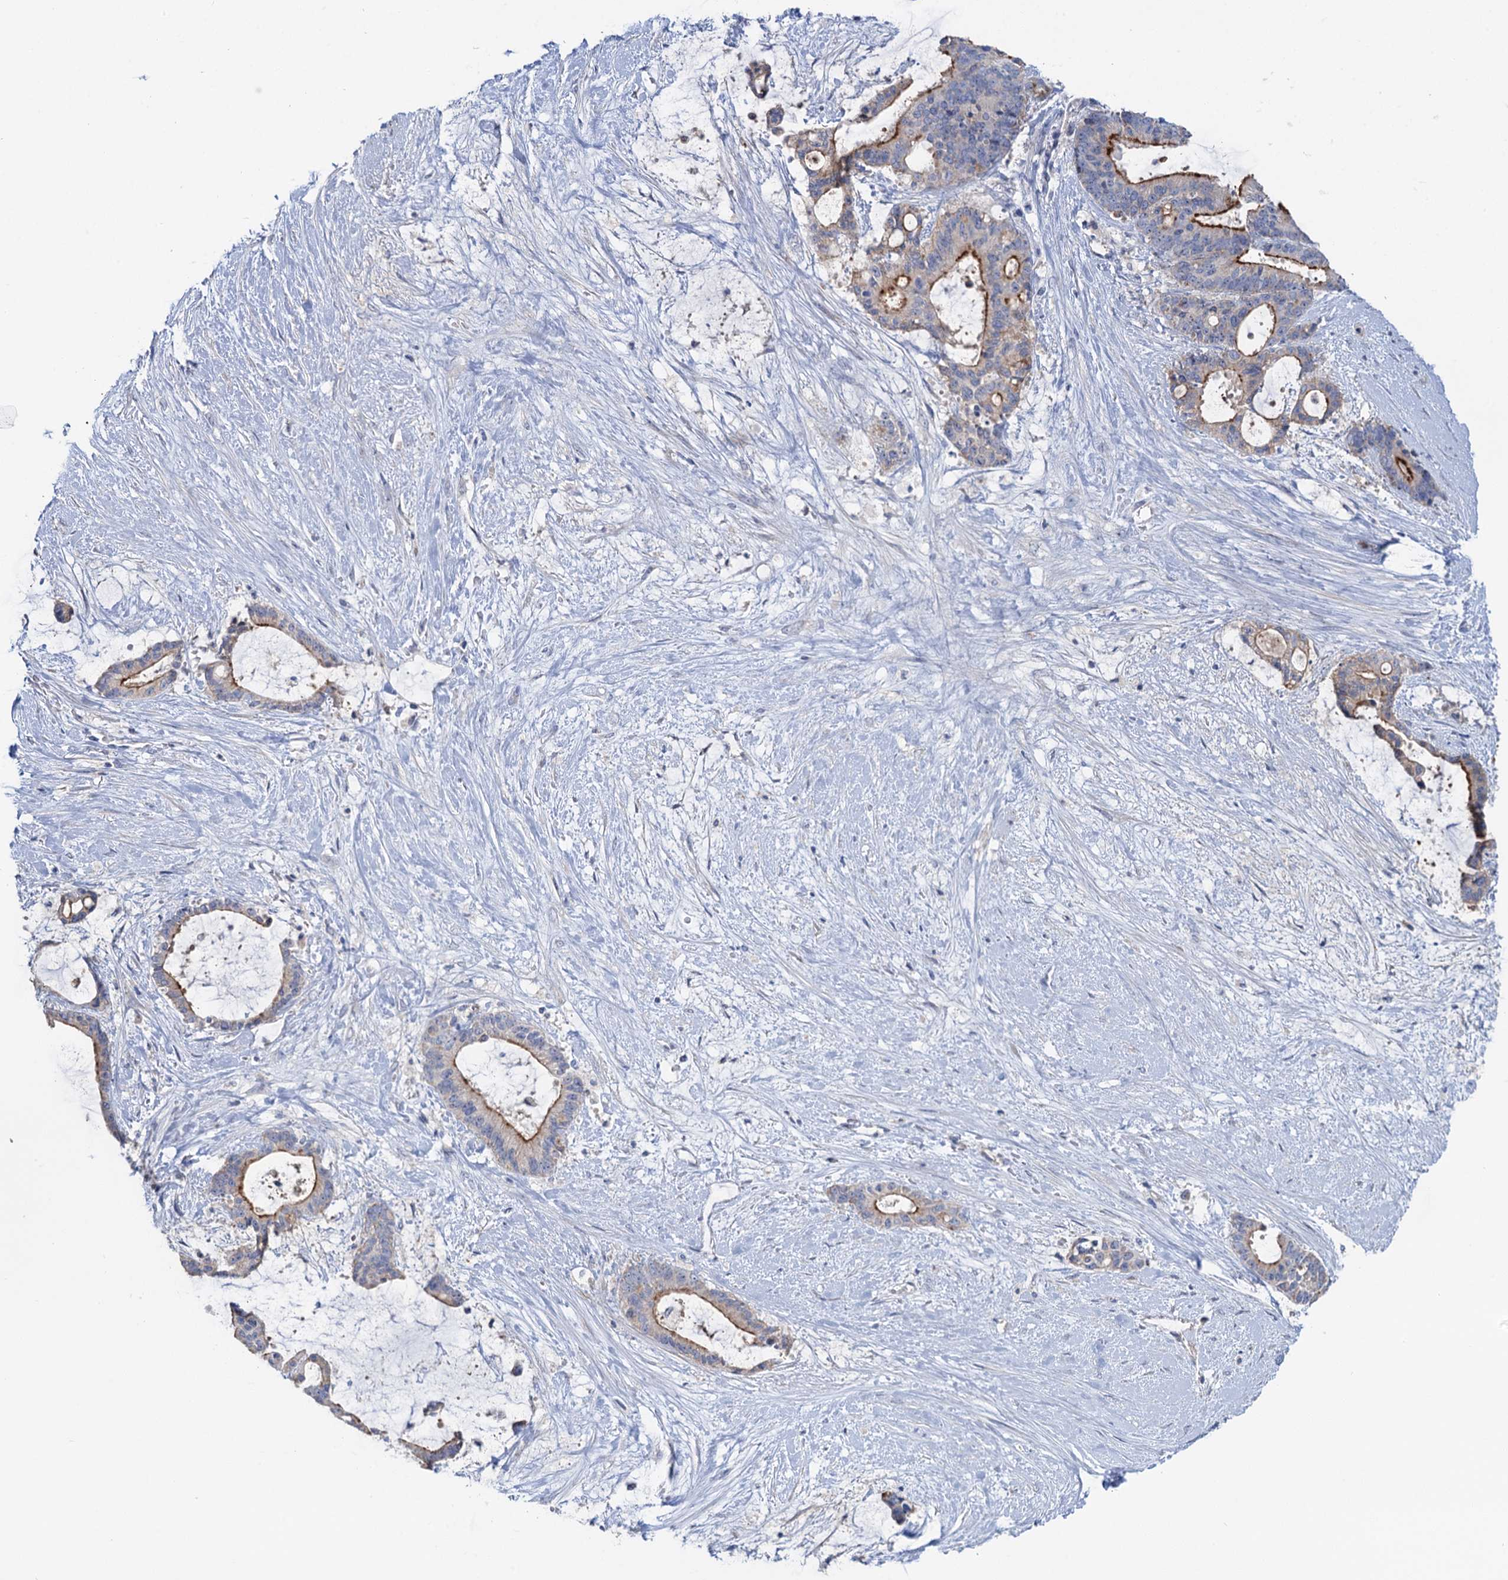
{"staining": {"intensity": "strong", "quantity": "25%-75%", "location": "cytoplasmic/membranous"}, "tissue": "liver cancer", "cell_type": "Tumor cells", "image_type": "cancer", "snomed": [{"axis": "morphology", "description": "Normal tissue, NOS"}, {"axis": "morphology", "description": "Cholangiocarcinoma"}, {"axis": "topography", "description": "Liver"}, {"axis": "topography", "description": "Peripheral nerve tissue"}], "caption": "Immunohistochemistry staining of liver cholangiocarcinoma, which demonstrates high levels of strong cytoplasmic/membranous expression in about 25%-75% of tumor cells indicating strong cytoplasmic/membranous protein positivity. The staining was performed using DAB (3,3'-diaminobenzidine) (brown) for protein detection and nuclei were counterstained in hematoxylin (blue).", "gene": "PLLP", "patient": {"sex": "female", "age": 73}}